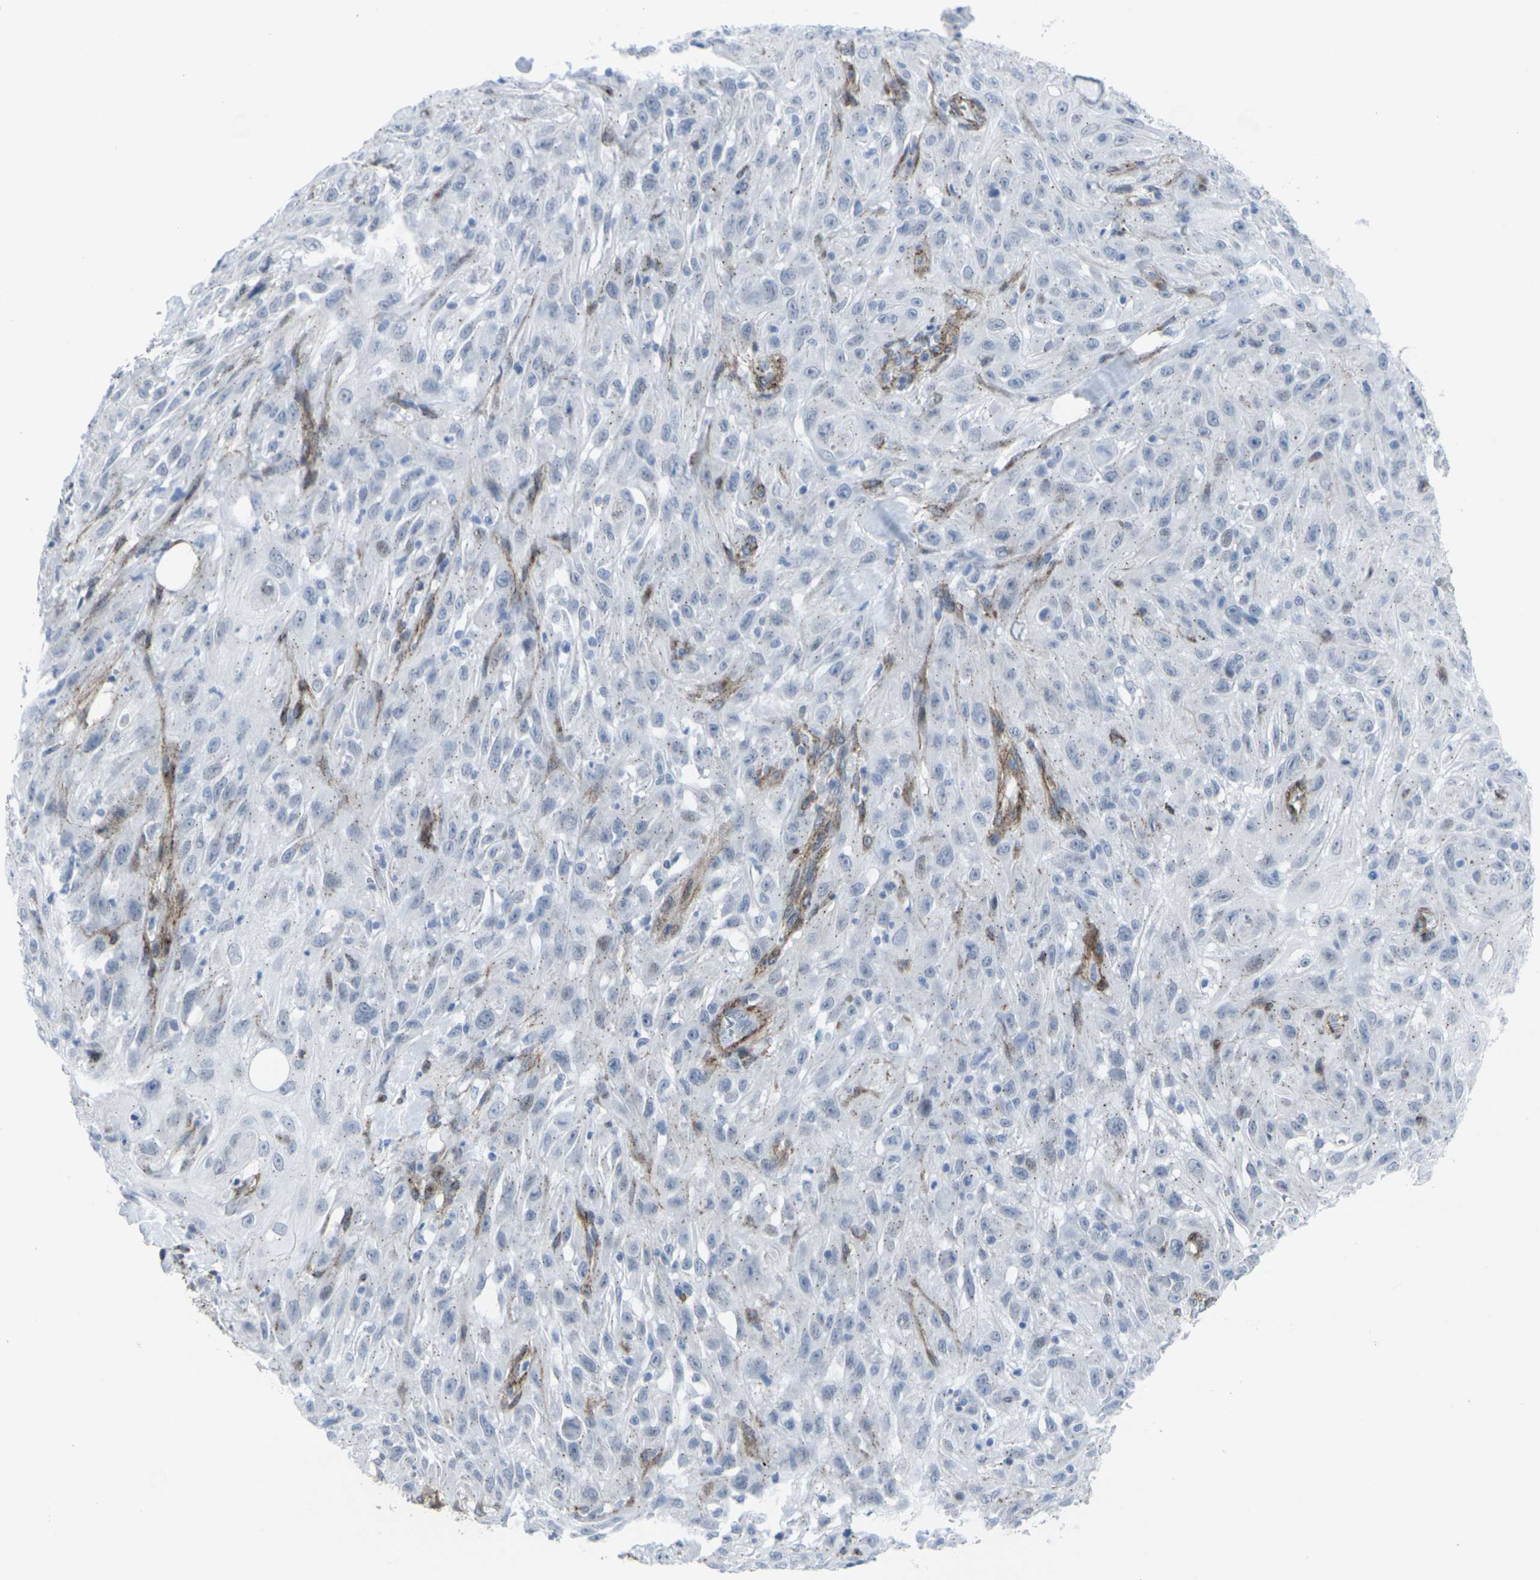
{"staining": {"intensity": "negative", "quantity": "none", "location": "none"}, "tissue": "skin cancer", "cell_type": "Tumor cells", "image_type": "cancer", "snomed": [{"axis": "morphology", "description": "Squamous cell carcinoma, NOS"}, {"axis": "topography", "description": "Skin"}], "caption": "IHC histopathology image of human skin cancer stained for a protein (brown), which shows no staining in tumor cells.", "gene": "CDH11", "patient": {"sex": "male", "age": 75}}